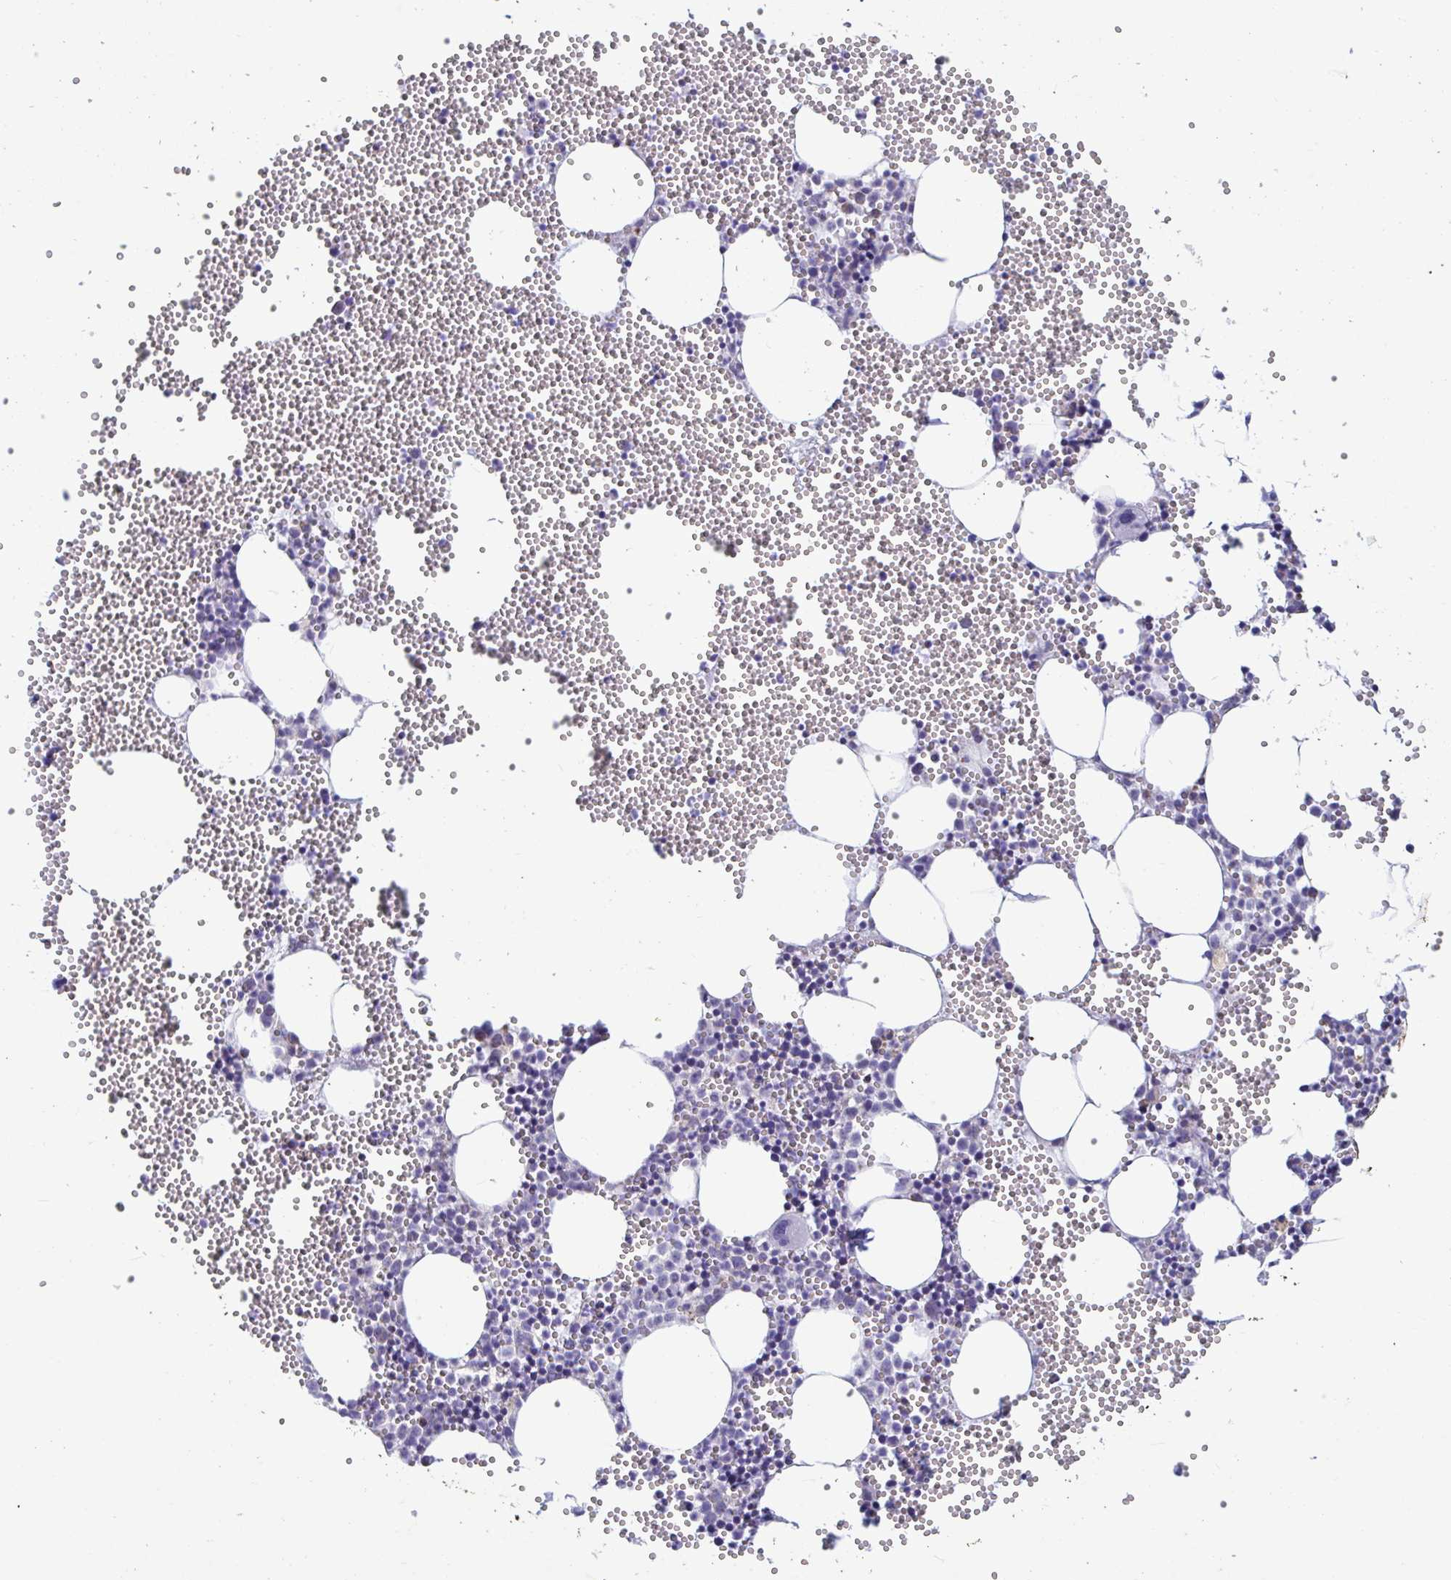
{"staining": {"intensity": "negative", "quantity": "none", "location": "none"}, "tissue": "bone marrow", "cell_type": "Hematopoietic cells", "image_type": "normal", "snomed": [{"axis": "morphology", "description": "Normal tissue, NOS"}, {"axis": "topography", "description": "Bone marrow"}], "caption": "Immunohistochemistry micrograph of benign bone marrow: human bone marrow stained with DAB reveals no significant protein expression in hematopoietic cells.", "gene": "BCAT2", "patient": {"sex": "female", "age": 80}}